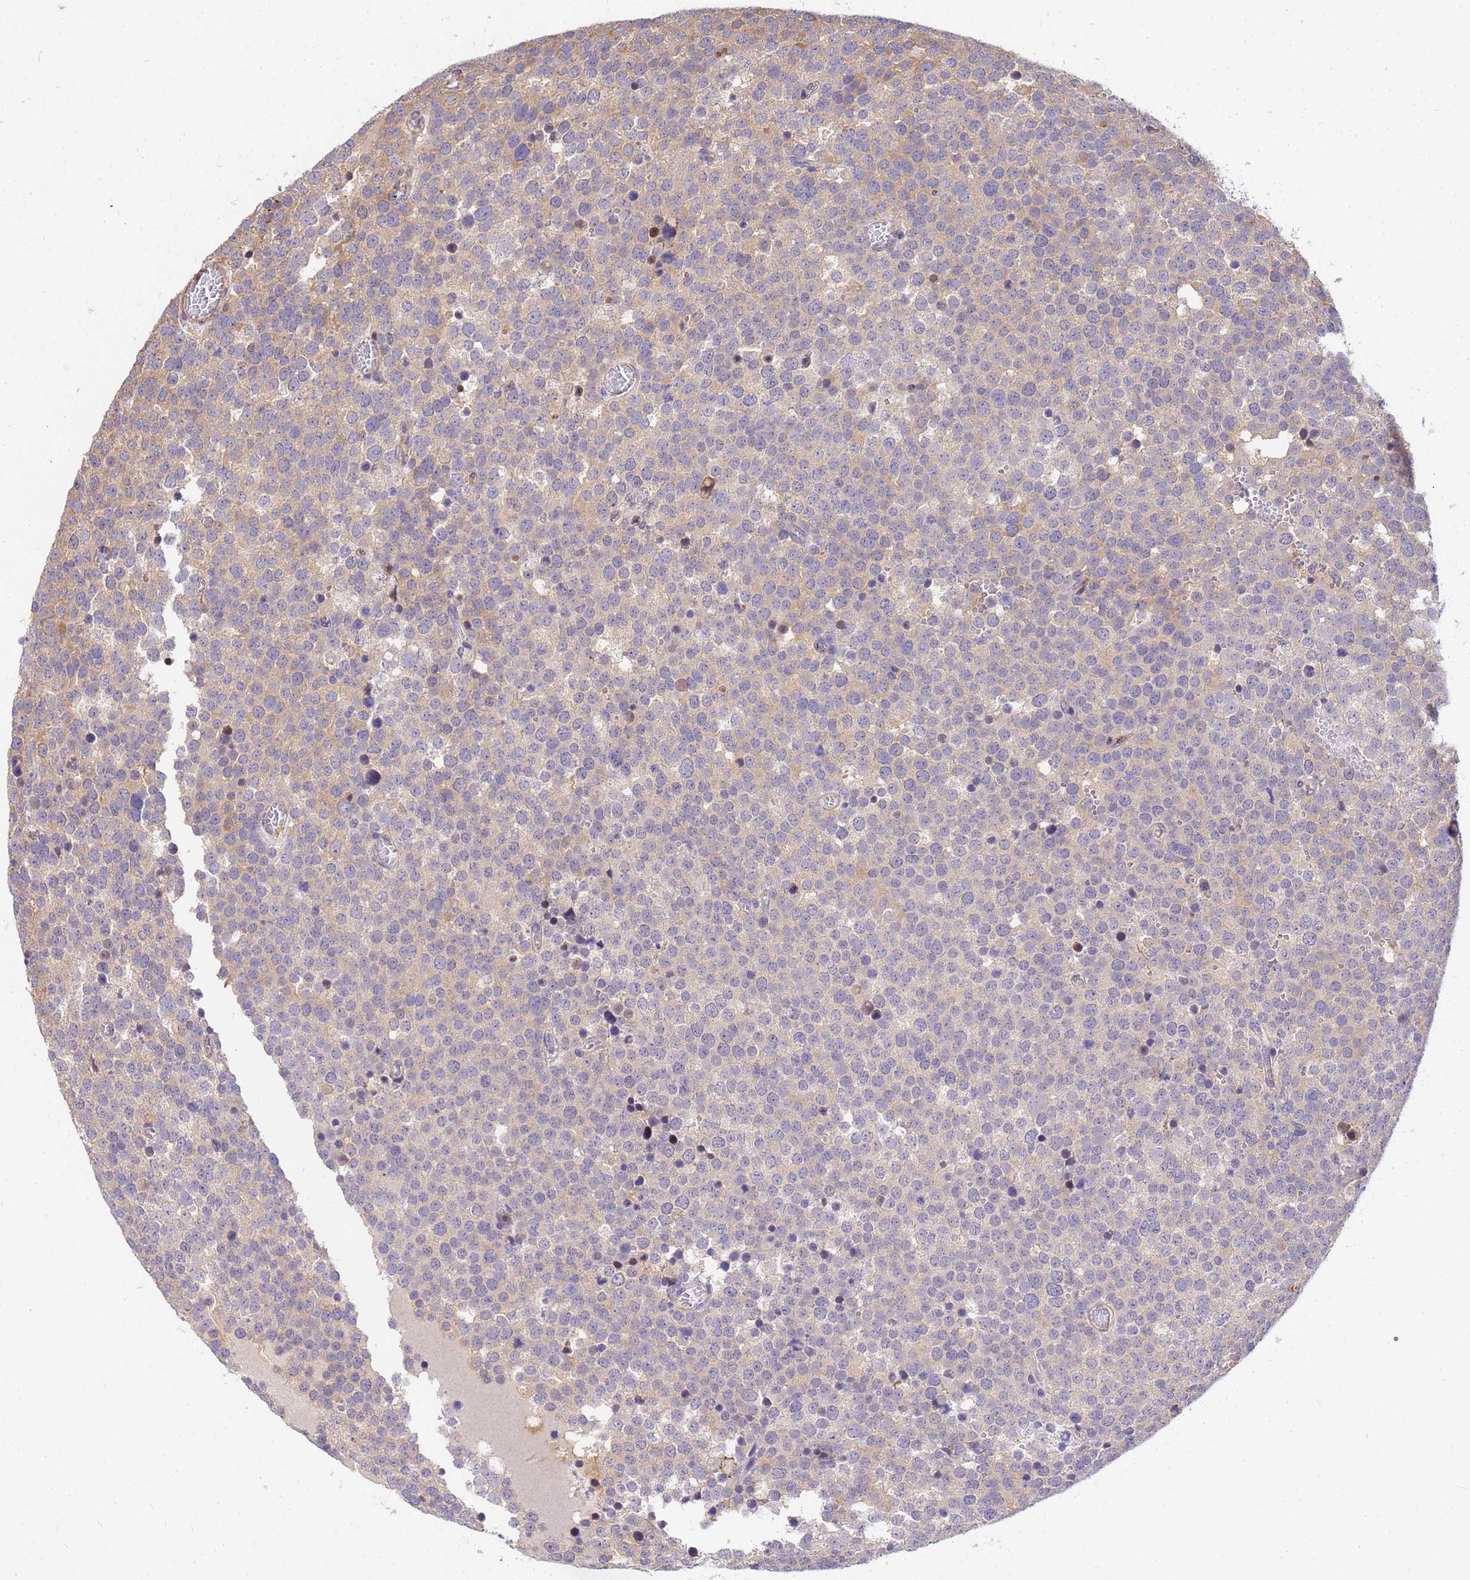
{"staining": {"intensity": "moderate", "quantity": "<25%", "location": "cytoplasmic/membranous"}, "tissue": "testis cancer", "cell_type": "Tumor cells", "image_type": "cancer", "snomed": [{"axis": "morphology", "description": "Normal tissue, NOS"}, {"axis": "morphology", "description": "Seminoma, NOS"}, {"axis": "topography", "description": "Testis"}], "caption": "The histopathology image exhibits staining of testis cancer, revealing moderate cytoplasmic/membranous protein expression (brown color) within tumor cells. (DAB IHC, brown staining for protein, blue staining for nuclei).", "gene": "WDR64", "patient": {"sex": "male", "age": 71}}